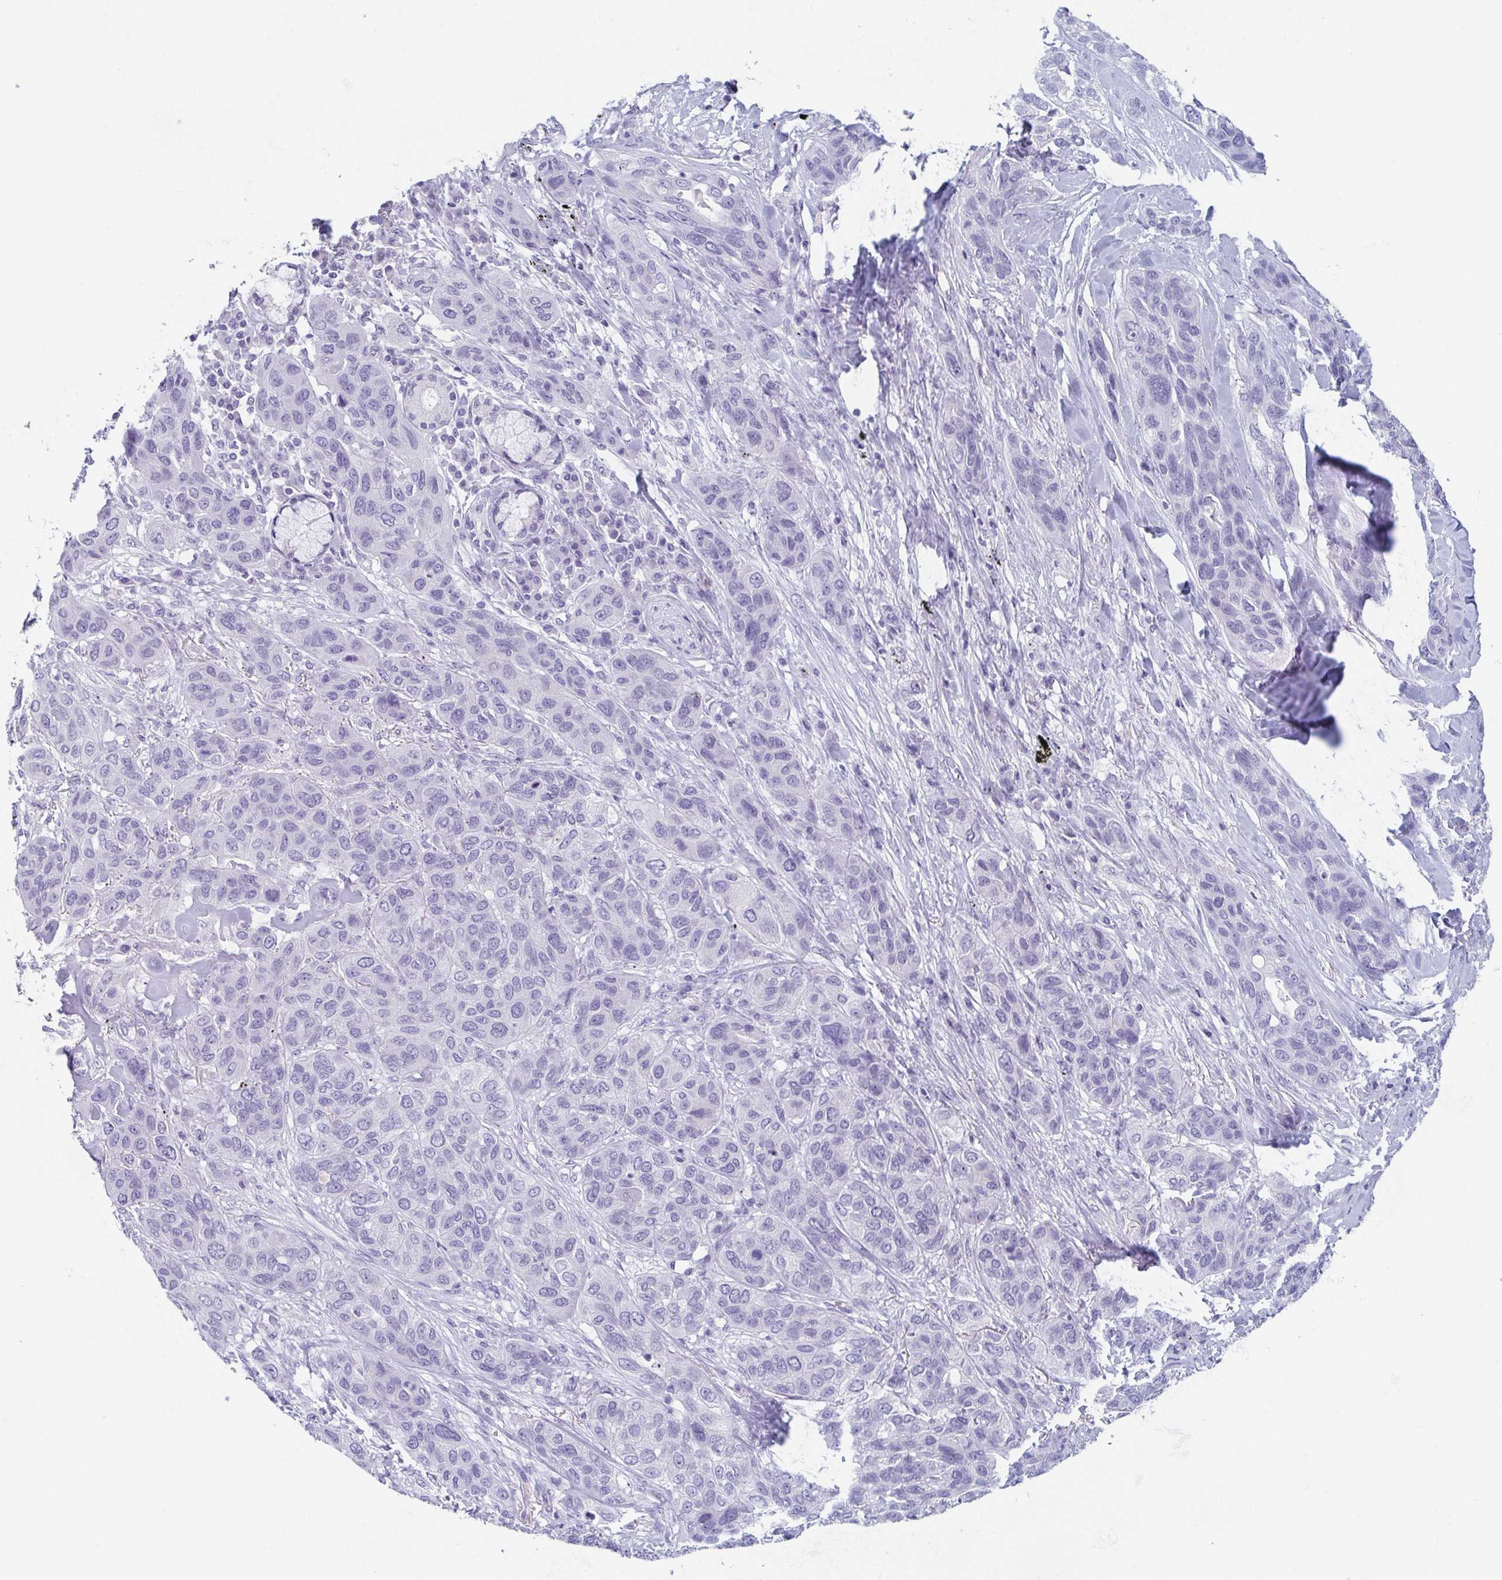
{"staining": {"intensity": "negative", "quantity": "none", "location": "none"}, "tissue": "lung cancer", "cell_type": "Tumor cells", "image_type": "cancer", "snomed": [{"axis": "morphology", "description": "Squamous cell carcinoma, NOS"}, {"axis": "topography", "description": "Lung"}], "caption": "Lung cancer was stained to show a protein in brown. There is no significant positivity in tumor cells.", "gene": "LYRM2", "patient": {"sex": "female", "age": 70}}